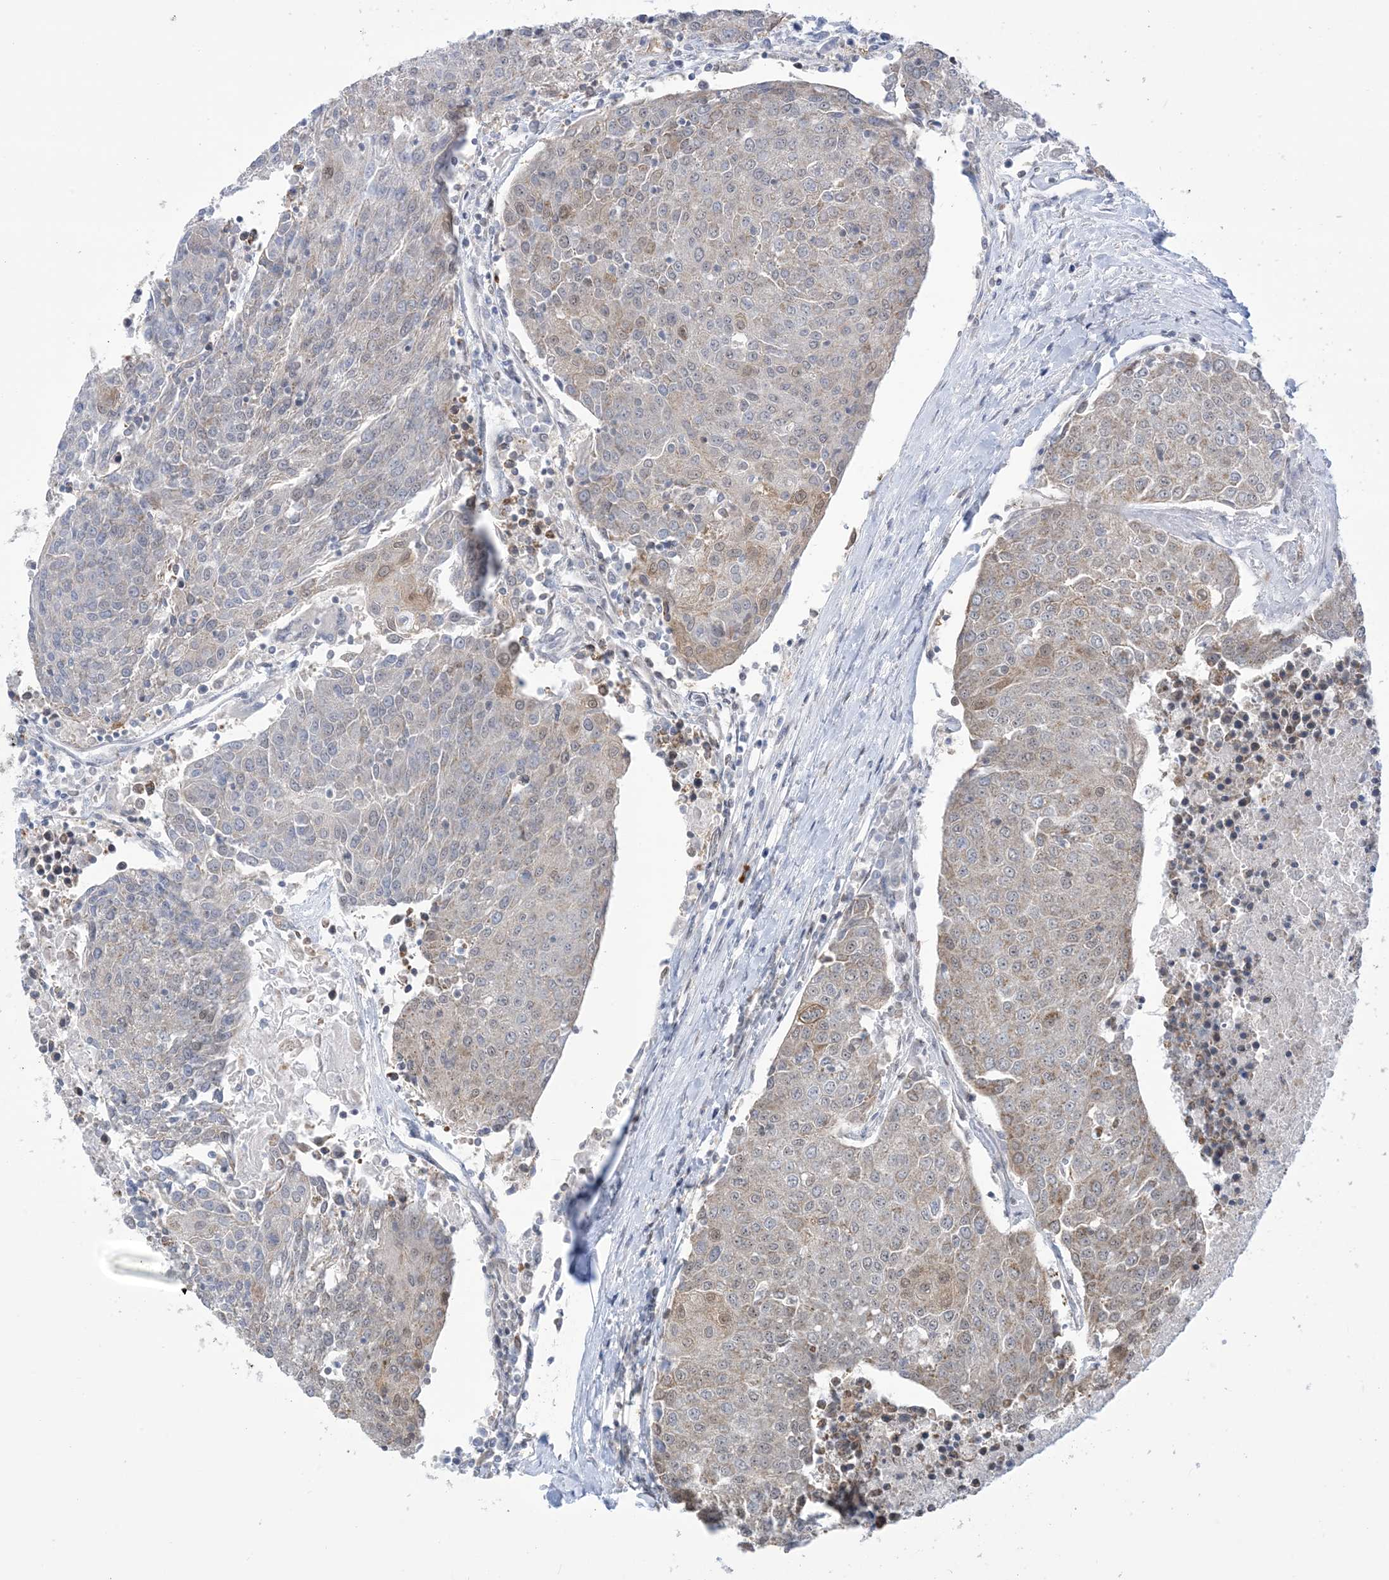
{"staining": {"intensity": "weak", "quantity": "25%-75%", "location": "cytoplasmic/membranous"}, "tissue": "urothelial cancer", "cell_type": "Tumor cells", "image_type": "cancer", "snomed": [{"axis": "morphology", "description": "Urothelial carcinoma, High grade"}, {"axis": "topography", "description": "Urinary bladder"}], "caption": "A histopathology image of urothelial cancer stained for a protein displays weak cytoplasmic/membranous brown staining in tumor cells. The protein of interest is stained brown, and the nuclei are stained in blue (DAB (3,3'-diaminobenzidine) IHC with brightfield microscopy, high magnification).", "gene": "CASP4", "patient": {"sex": "female", "age": 85}}